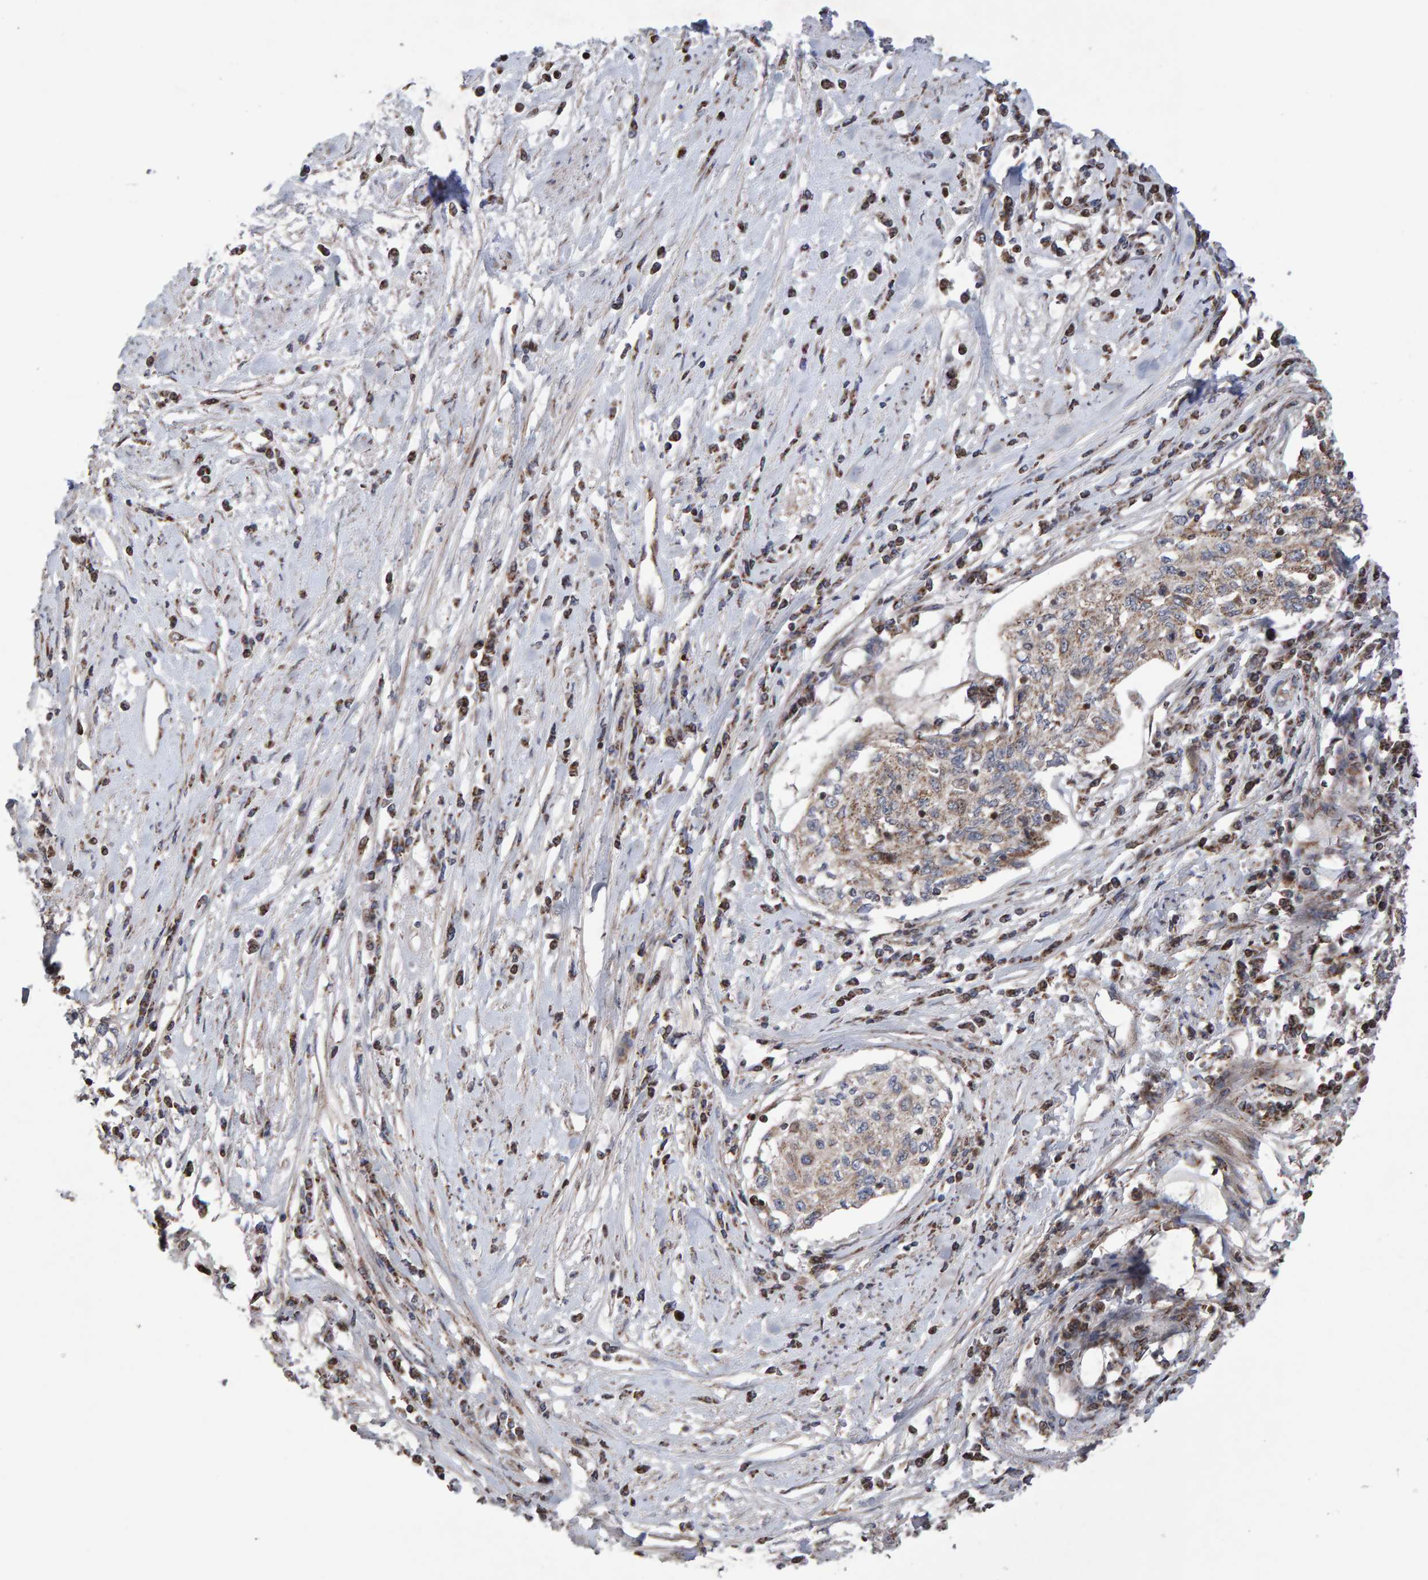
{"staining": {"intensity": "weak", "quantity": "<25%", "location": "cytoplasmic/membranous"}, "tissue": "cervical cancer", "cell_type": "Tumor cells", "image_type": "cancer", "snomed": [{"axis": "morphology", "description": "Squamous cell carcinoma, NOS"}, {"axis": "topography", "description": "Cervix"}], "caption": "DAB (3,3'-diaminobenzidine) immunohistochemical staining of cervical cancer (squamous cell carcinoma) displays no significant staining in tumor cells. Brightfield microscopy of immunohistochemistry (IHC) stained with DAB (3,3'-diaminobenzidine) (brown) and hematoxylin (blue), captured at high magnification.", "gene": "PECR", "patient": {"sex": "female", "age": 57}}